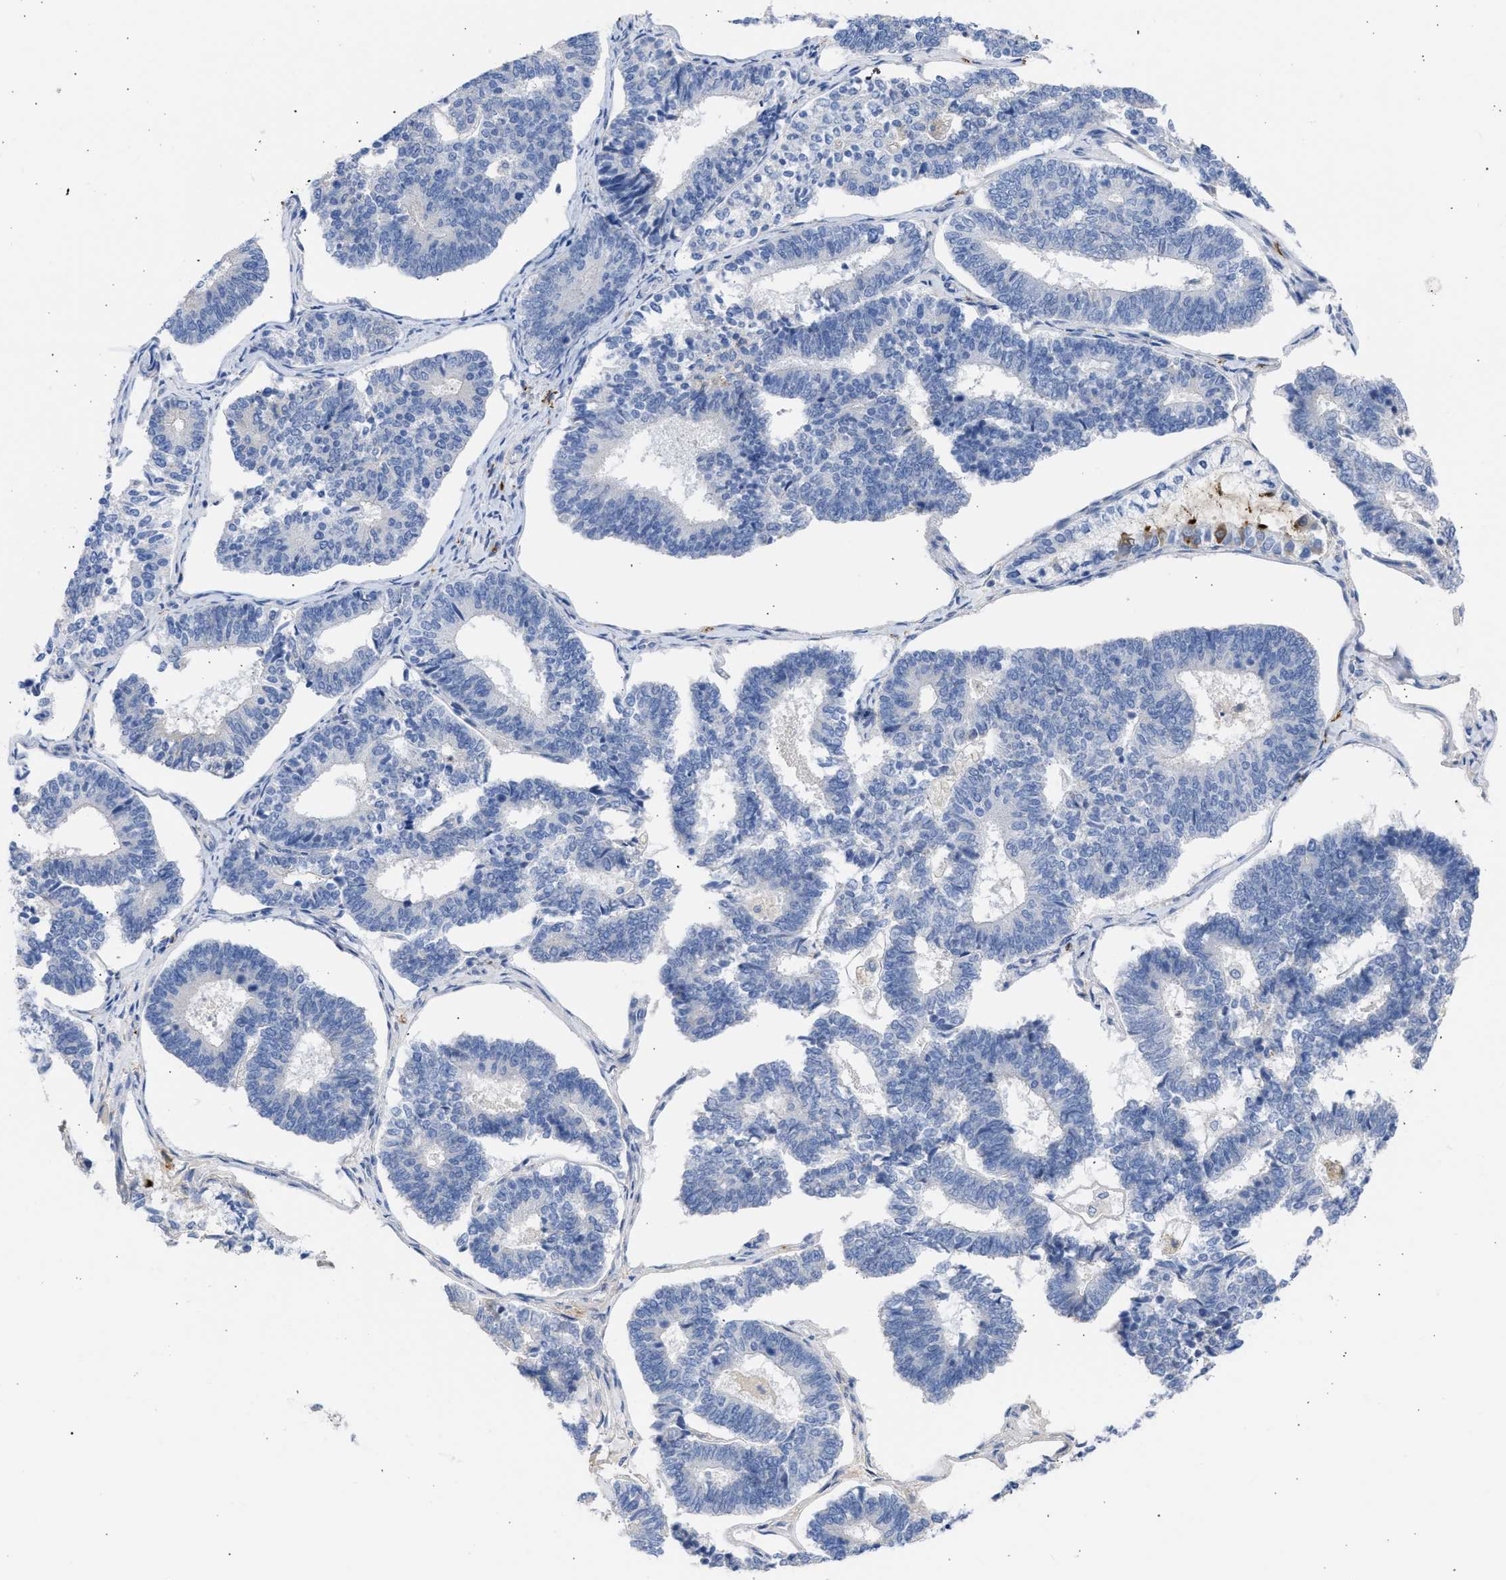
{"staining": {"intensity": "negative", "quantity": "none", "location": "none"}, "tissue": "endometrial cancer", "cell_type": "Tumor cells", "image_type": "cancer", "snomed": [{"axis": "morphology", "description": "Adenocarcinoma, NOS"}, {"axis": "topography", "description": "Endometrium"}], "caption": "The photomicrograph shows no staining of tumor cells in endometrial cancer.", "gene": "RSPH1", "patient": {"sex": "female", "age": 70}}